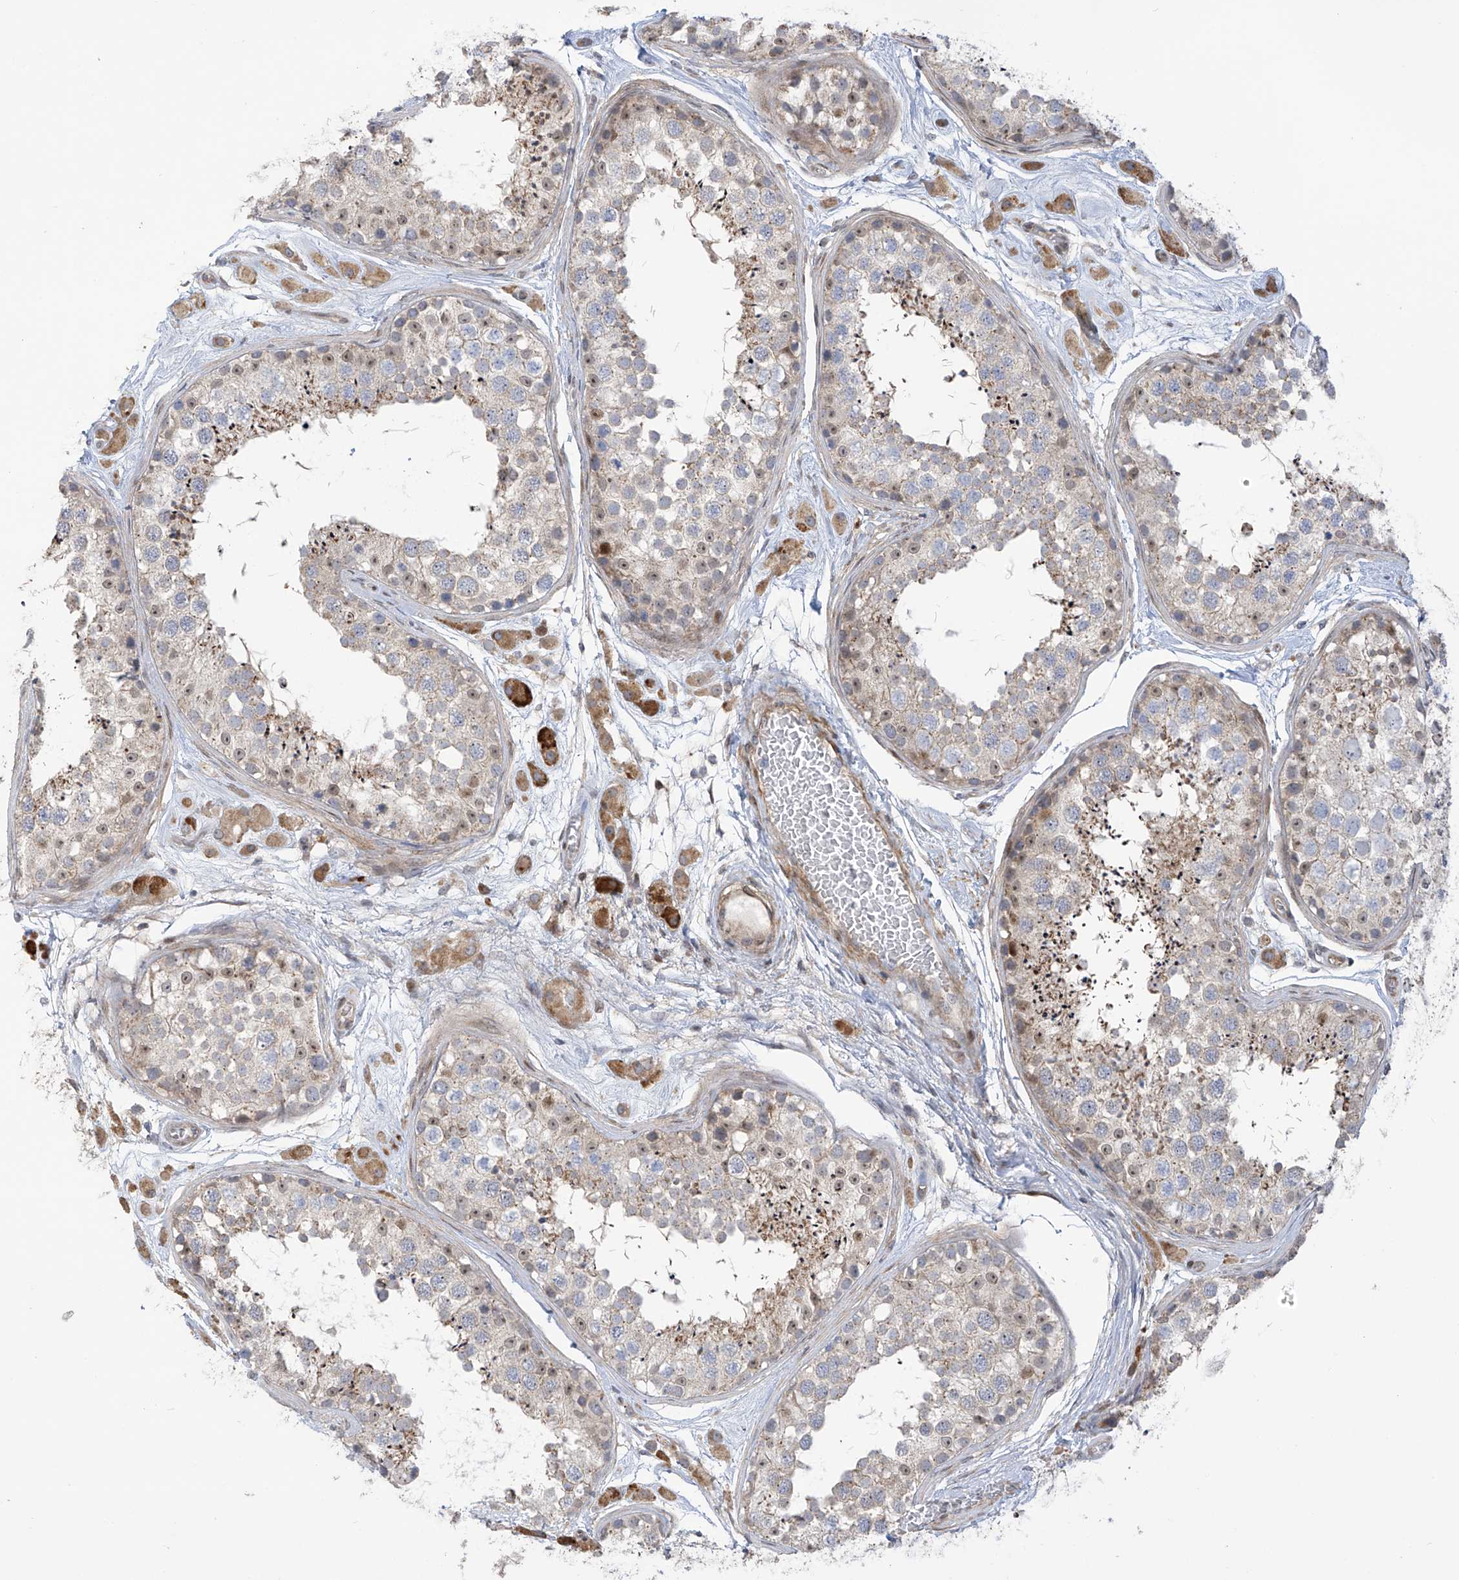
{"staining": {"intensity": "moderate", "quantity": "<25%", "location": "nuclear"}, "tissue": "testis", "cell_type": "Cells in seminiferous ducts", "image_type": "normal", "snomed": [{"axis": "morphology", "description": "Normal tissue, NOS"}, {"axis": "topography", "description": "Testis"}], "caption": "A low amount of moderate nuclear positivity is appreciated in approximately <25% of cells in seminiferous ducts in normal testis. (DAB IHC with brightfield microscopy, high magnification).", "gene": "ZNF641", "patient": {"sex": "male", "age": 25}}